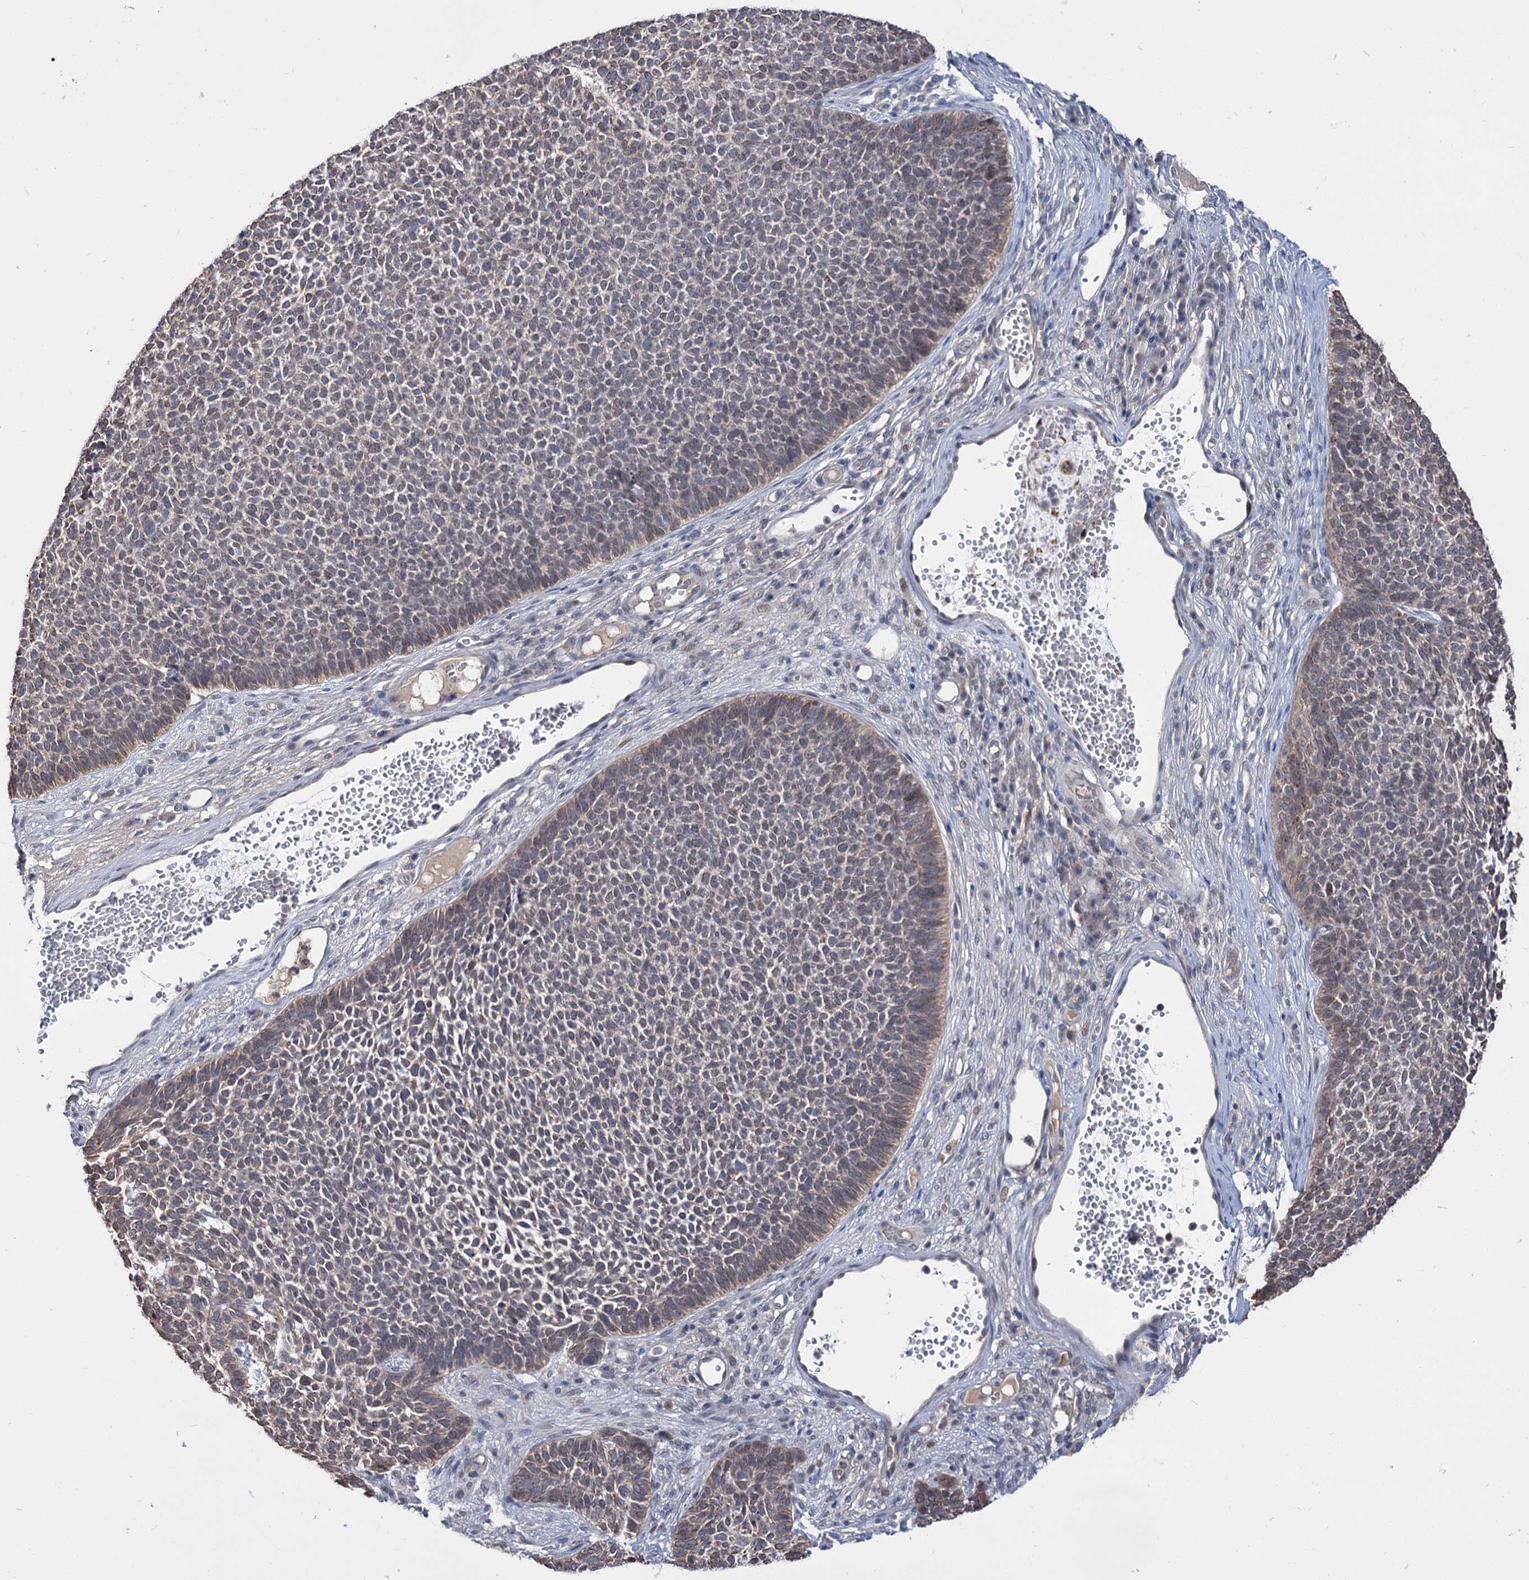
{"staining": {"intensity": "negative", "quantity": "none", "location": "none"}, "tissue": "skin cancer", "cell_type": "Tumor cells", "image_type": "cancer", "snomed": [{"axis": "morphology", "description": "Basal cell carcinoma"}, {"axis": "topography", "description": "Skin"}], "caption": "Immunohistochemical staining of skin cancer demonstrates no significant expression in tumor cells.", "gene": "NEK10", "patient": {"sex": "female", "age": 84}}